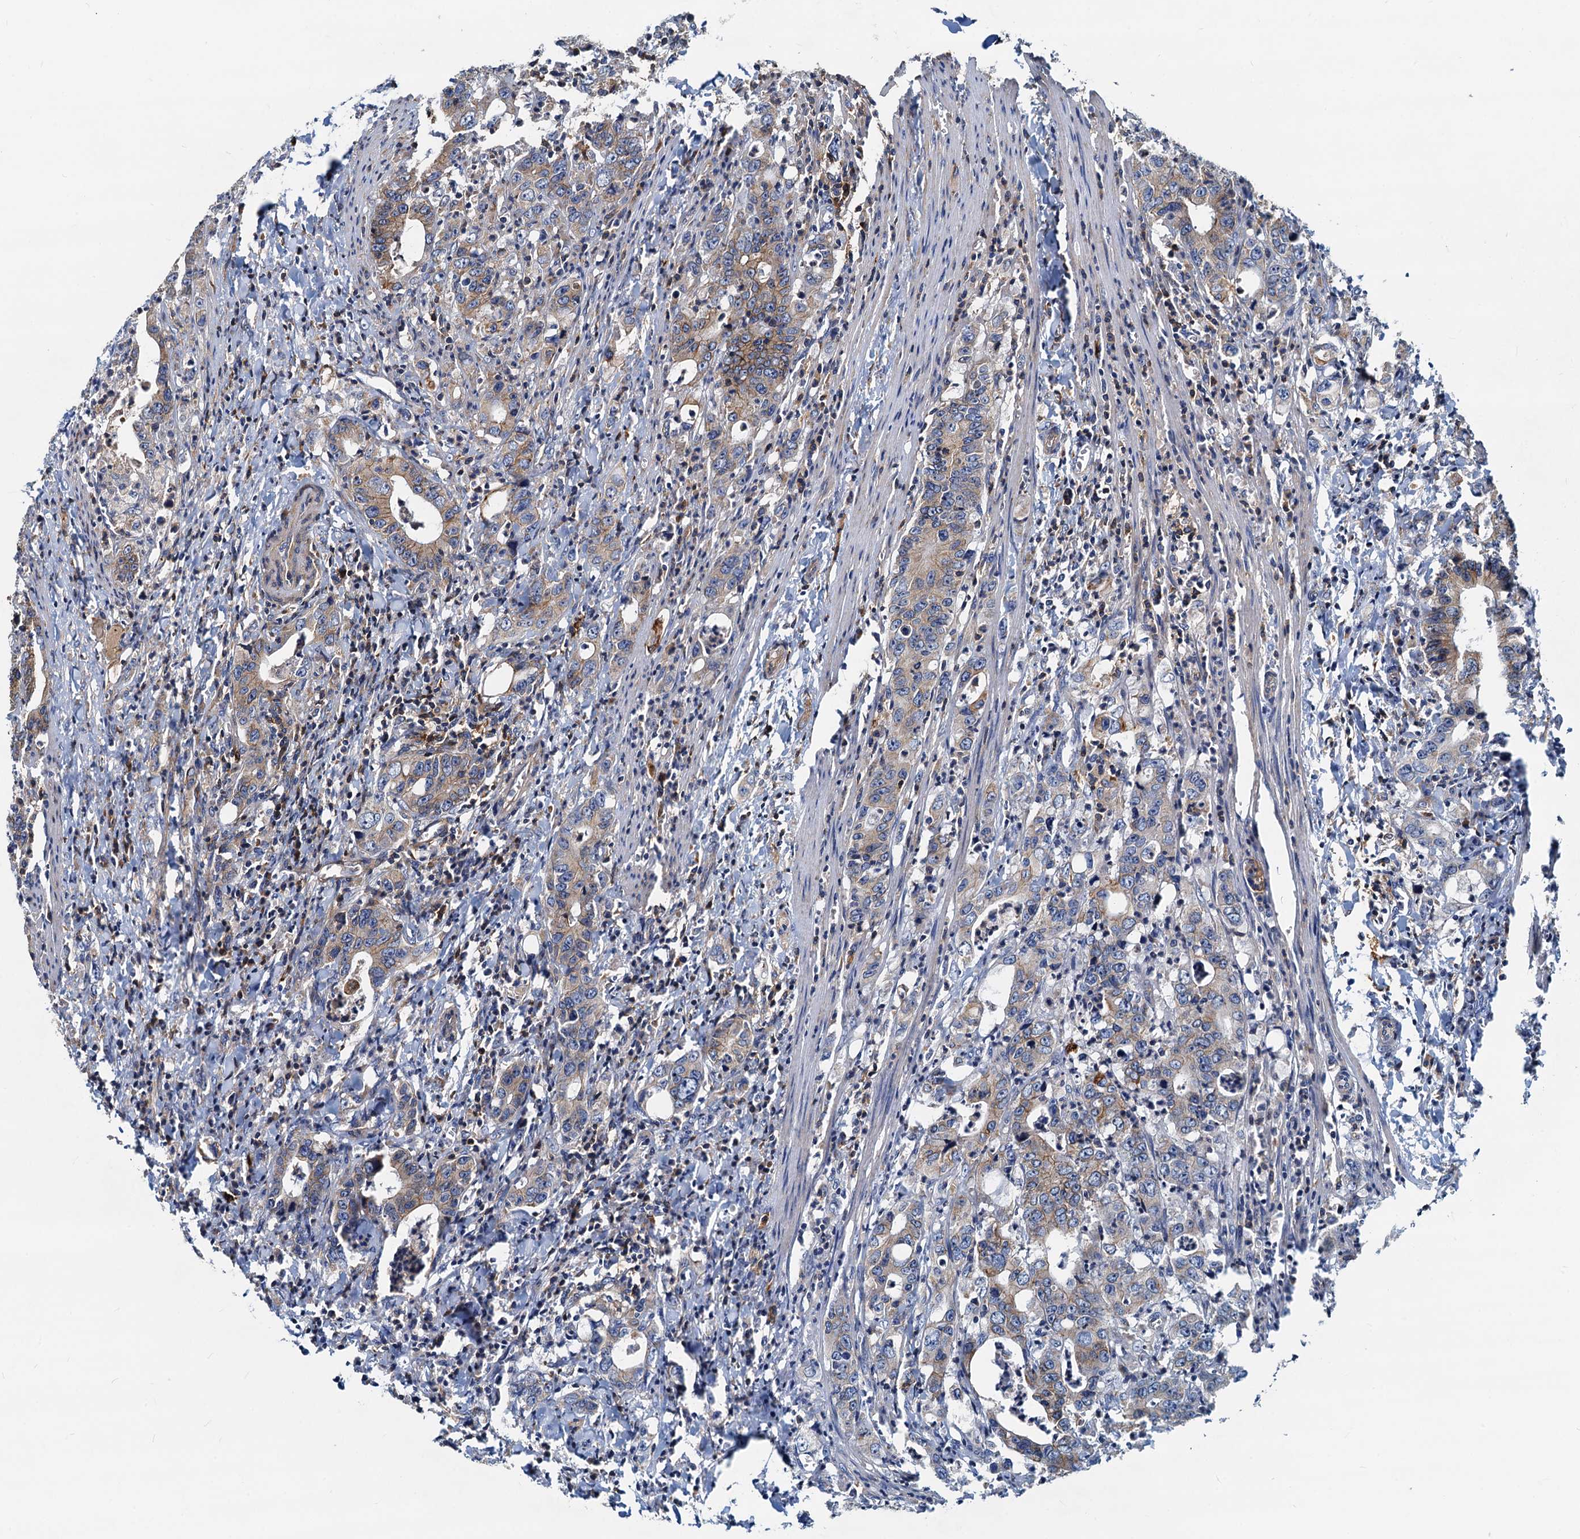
{"staining": {"intensity": "moderate", "quantity": "25%-75%", "location": "cytoplasmic/membranous"}, "tissue": "colorectal cancer", "cell_type": "Tumor cells", "image_type": "cancer", "snomed": [{"axis": "morphology", "description": "Adenocarcinoma, NOS"}, {"axis": "topography", "description": "Colon"}], "caption": "There is medium levels of moderate cytoplasmic/membranous positivity in tumor cells of colorectal cancer (adenocarcinoma), as demonstrated by immunohistochemical staining (brown color).", "gene": "LNX2", "patient": {"sex": "female", "age": 75}}